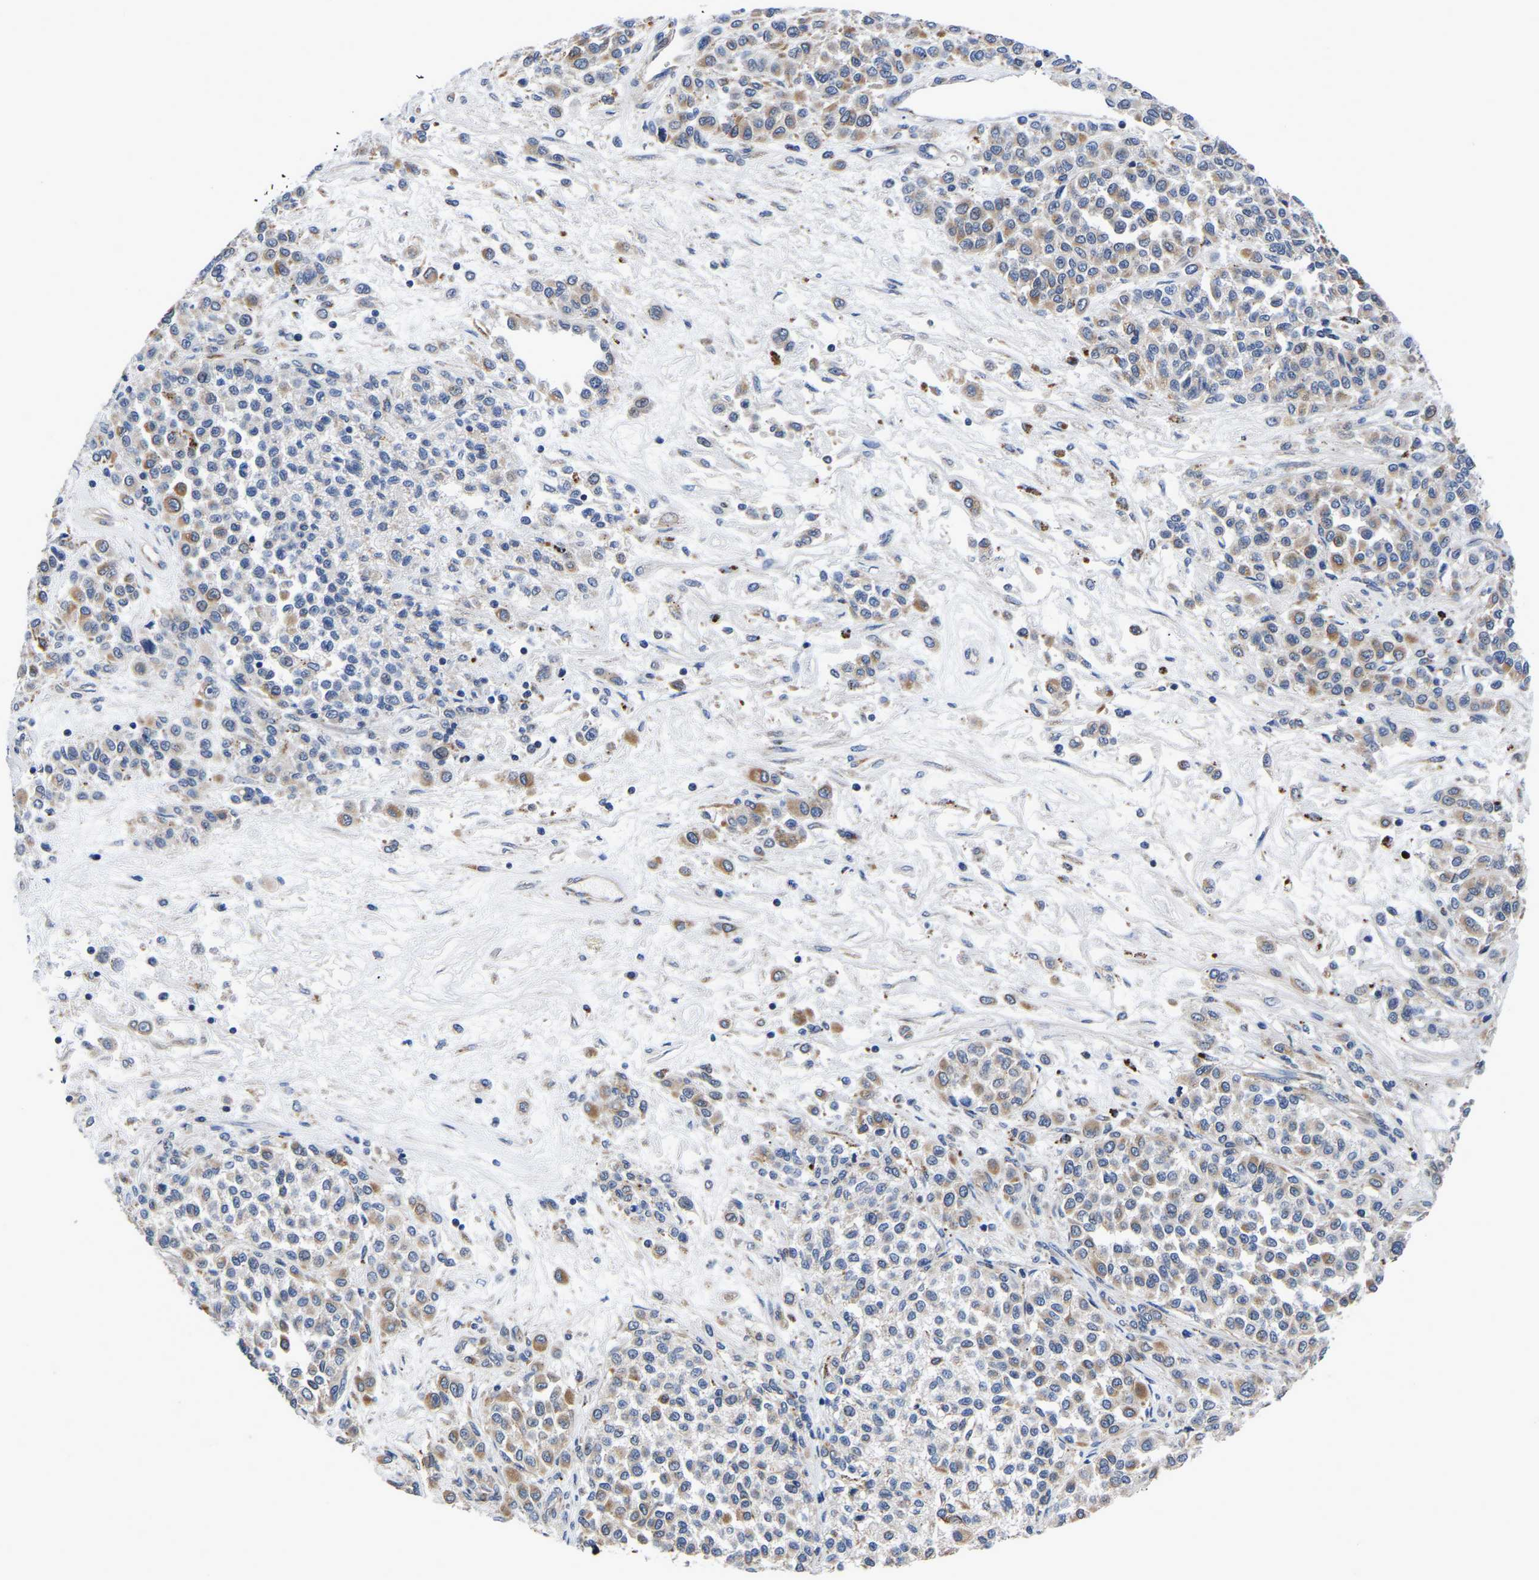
{"staining": {"intensity": "weak", "quantity": "25%-75%", "location": "cytoplasmic/membranous"}, "tissue": "melanoma", "cell_type": "Tumor cells", "image_type": "cancer", "snomed": [{"axis": "morphology", "description": "Malignant melanoma, Metastatic site"}, {"axis": "topography", "description": "Pancreas"}], "caption": "Malignant melanoma (metastatic site) was stained to show a protein in brown. There is low levels of weak cytoplasmic/membranous expression in approximately 25%-75% of tumor cells.", "gene": "PDLIM7", "patient": {"sex": "female", "age": 30}}